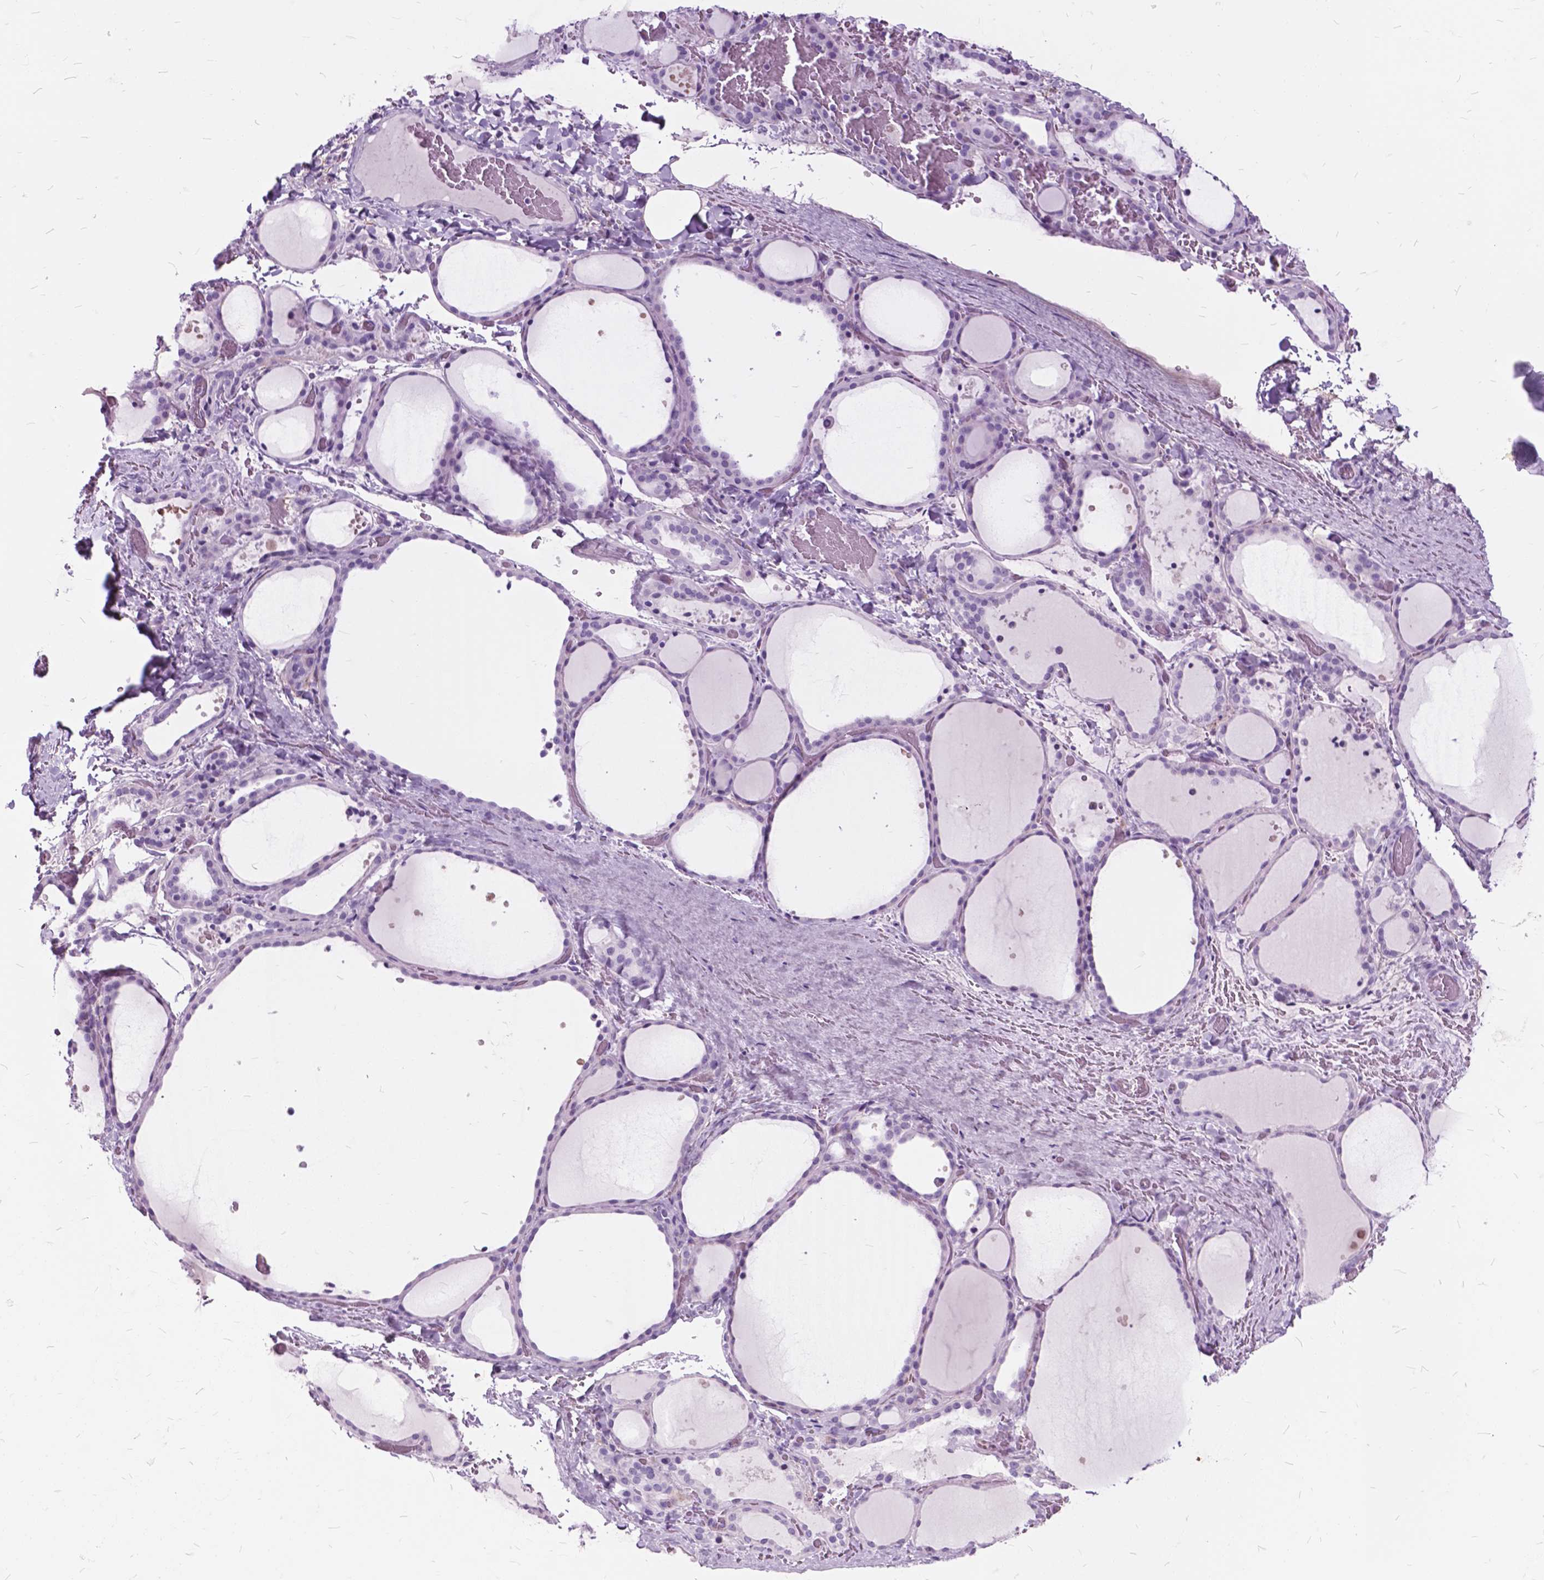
{"staining": {"intensity": "negative", "quantity": "none", "location": "none"}, "tissue": "thyroid gland", "cell_type": "Glandular cells", "image_type": "normal", "snomed": [{"axis": "morphology", "description": "Normal tissue, NOS"}, {"axis": "topography", "description": "Thyroid gland"}], "caption": "High power microscopy photomicrograph of an immunohistochemistry micrograph of unremarkable thyroid gland, revealing no significant positivity in glandular cells. (DAB (3,3'-diaminobenzidine) immunohistochemistry, high magnification).", "gene": "GDF9", "patient": {"sex": "female", "age": 36}}